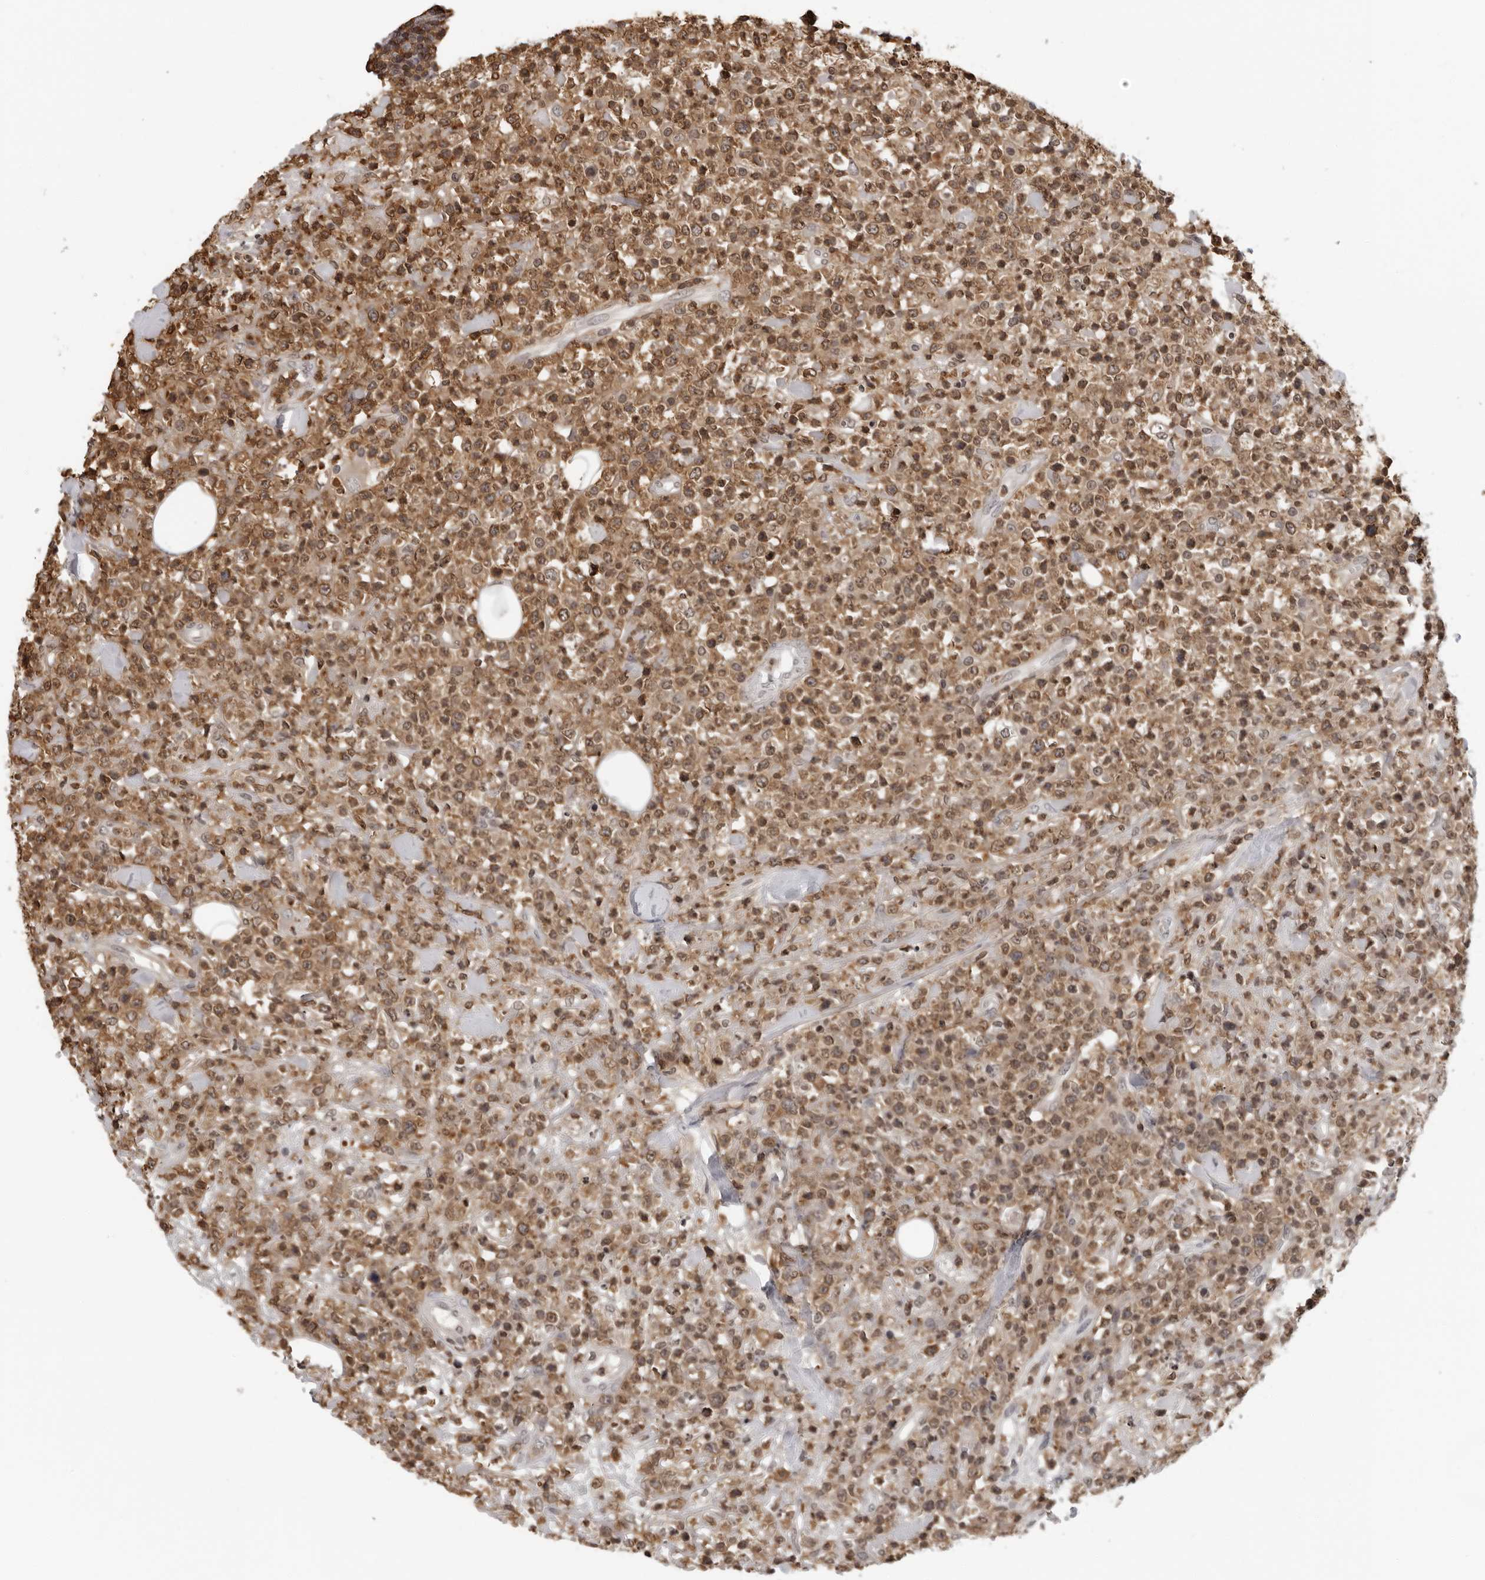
{"staining": {"intensity": "moderate", "quantity": ">75%", "location": "cytoplasmic/membranous,nuclear"}, "tissue": "lymphoma", "cell_type": "Tumor cells", "image_type": "cancer", "snomed": [{"axis": "morphology", "description": "Malignant lymphoma, non-Hodgkin's type, High grade"}, {"axis": "topography", "description": "Colon"}], "caption": "Malignant lymphoma, non-Hodgkin's type (high-grade) stained with a brown dye shows moderate cytoplasmic/membranous and nuclear positive expression in about >75% of tumor cells.", "gene": "HSPH1", "patient": {"sex": "female", "age": 53}}